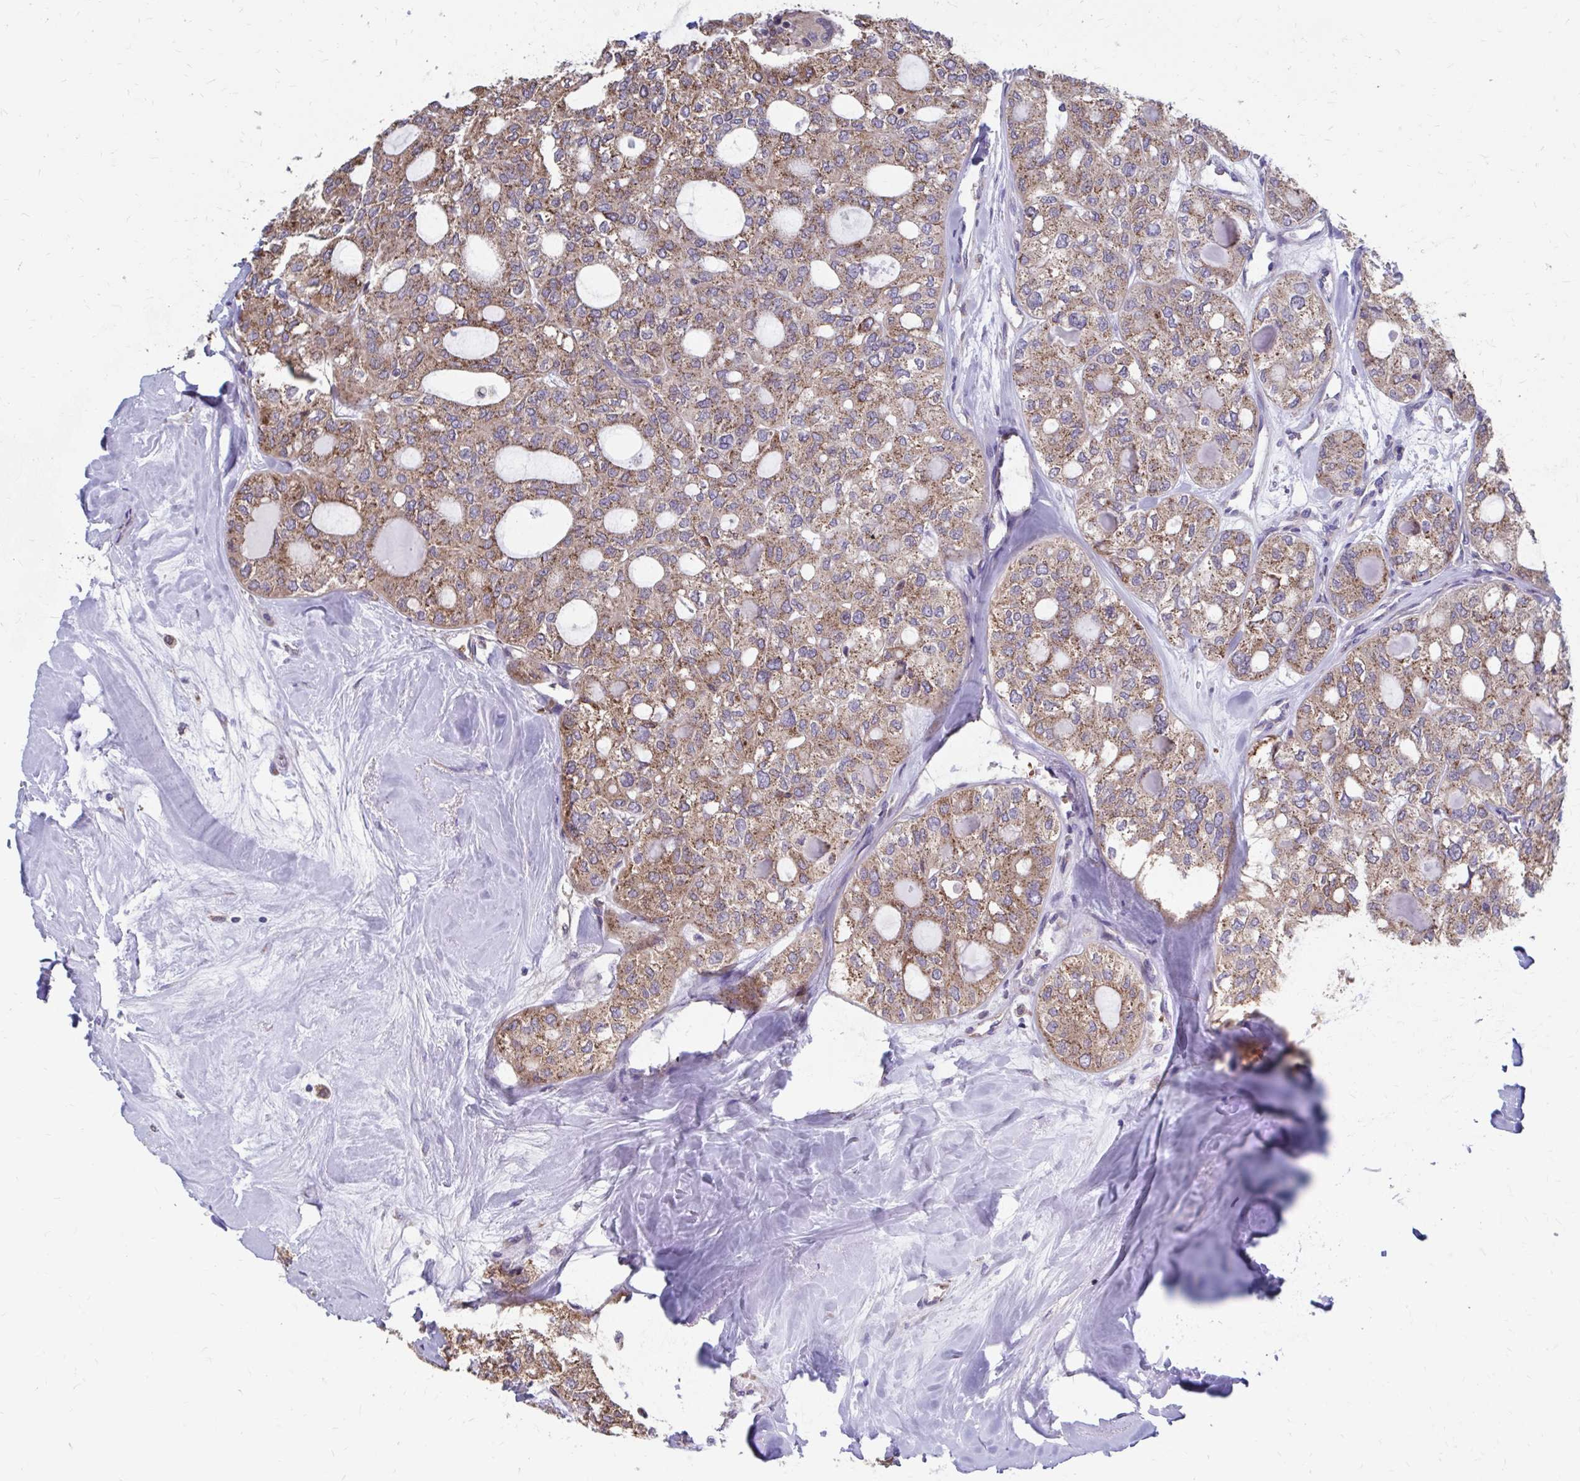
{"staining": {"intensity": "moderate", "quantity": ">75%", "location": "cytoplasmic/membranous"}, "tissue": "thyroid cancer", "cell_type": "Tumor cells", "image_type": "cancer", "snomed": [{"axis": "morphology", "description": "Follicular adenoma carcinoma, NOS"}, {"axis": "topography", "description": "Thyroid gland"}], "caption": "Immunohistochemistry micrograph of thyroid follicular adenoma carcinoma stained for a protein (brown), which reveals medium levels of moderate cytoplasmic/membranous staining in about >75% of tumor cells.", "gene": "FKBP2", "patient": {"sex": "male", "age": 75}}